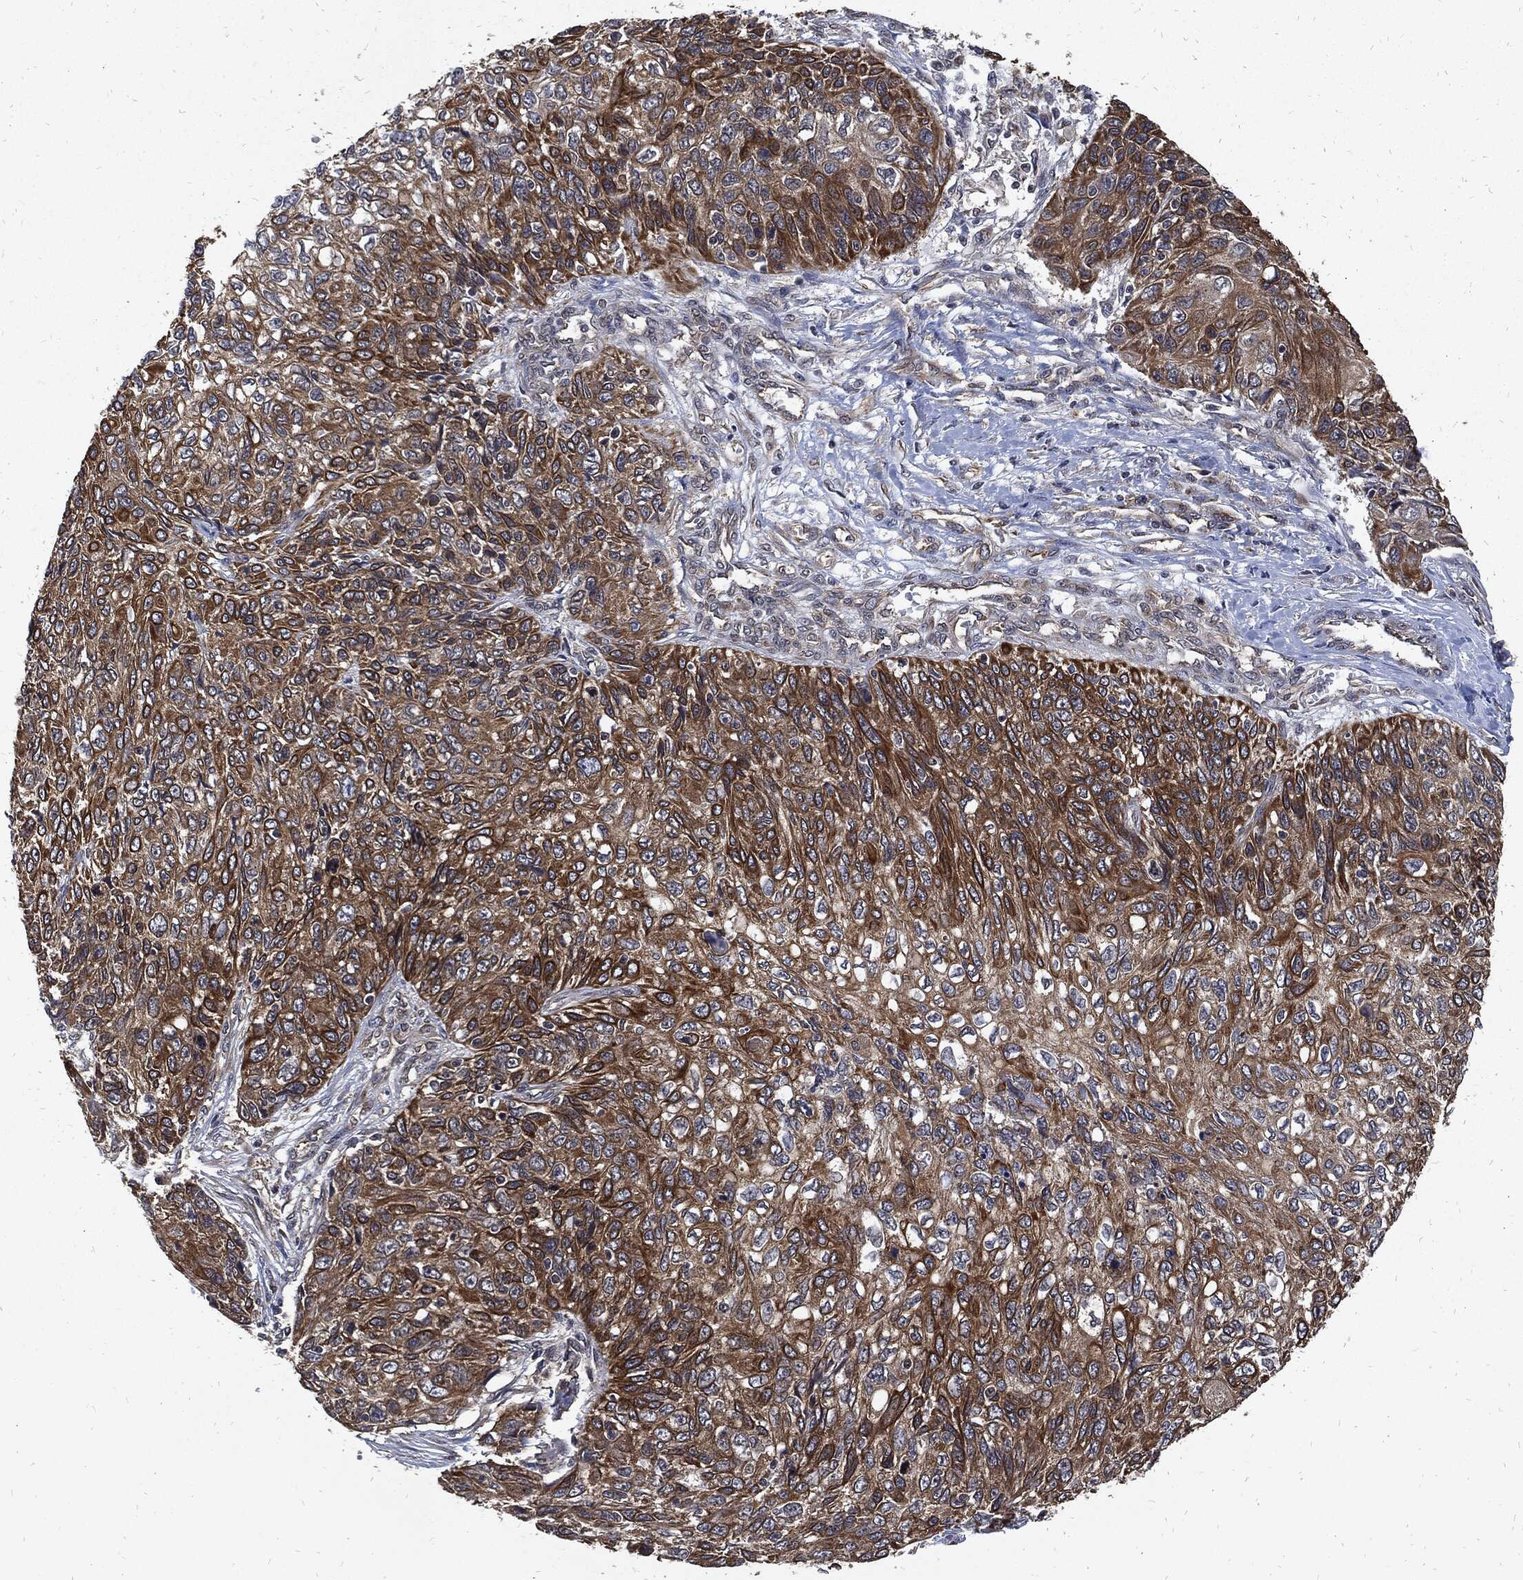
{"staining": {"intensity": "strong", "quantity": "25%-75%", "location": "cytoplasmic/membranous"}, "tissue": "skin cancer", "cell_type": "Tumor cells", "image_type": "cancer", "snomed": [{"axis": "morphology", "description": "Squamous cell carcinoma, NOS"}, {"axis": "topography", "description": "Skin"}], "caption": "Skin cancer (squamous cell carcinoma) stained for a protein shows strong cytoplasmic/membranous positivity in tumor cells.", "gene": "DCTN1", "patient": {"sex": "male", "age": 92}}